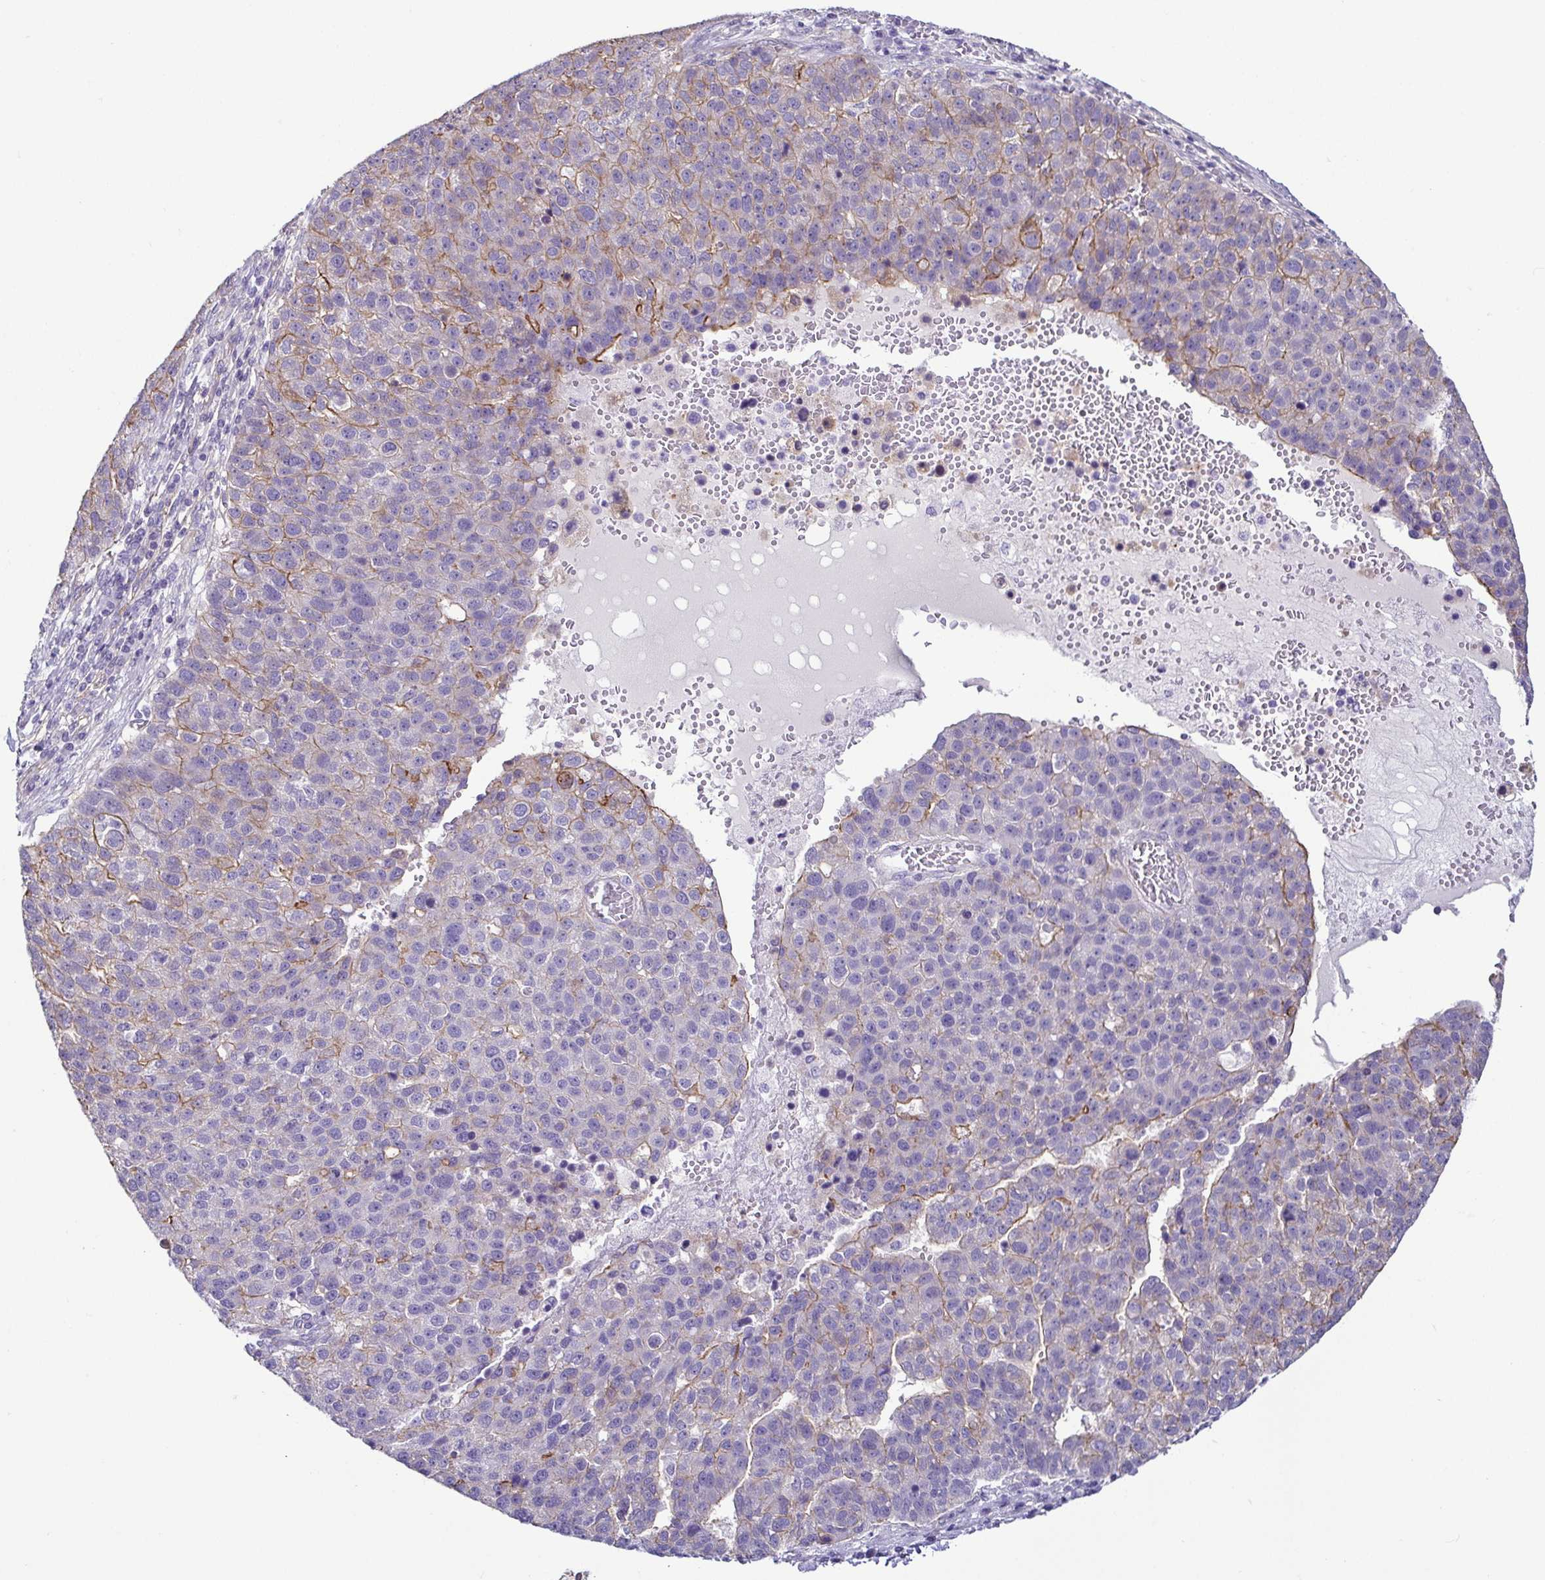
{"staining": {"intensity": "moderate", "quantity": "<25%", "location": "cytoplasmic/membranous"}, "tissue": "pancreatic cancer", "cell_type": "Tumor cells", "image_type": "cancer", "snomed": [{"axis": "morphology", "description": "Adenocarcinoma, NOS"}, {"axis": "topography", "description": "Pancreas"}], "caption": "Adenocarcinoma (pancreatic) stained with a protein marker displays moderate staining in tumor cells.", "gene": "CASP14", "patient": {"sex": "female", "age": 61}}